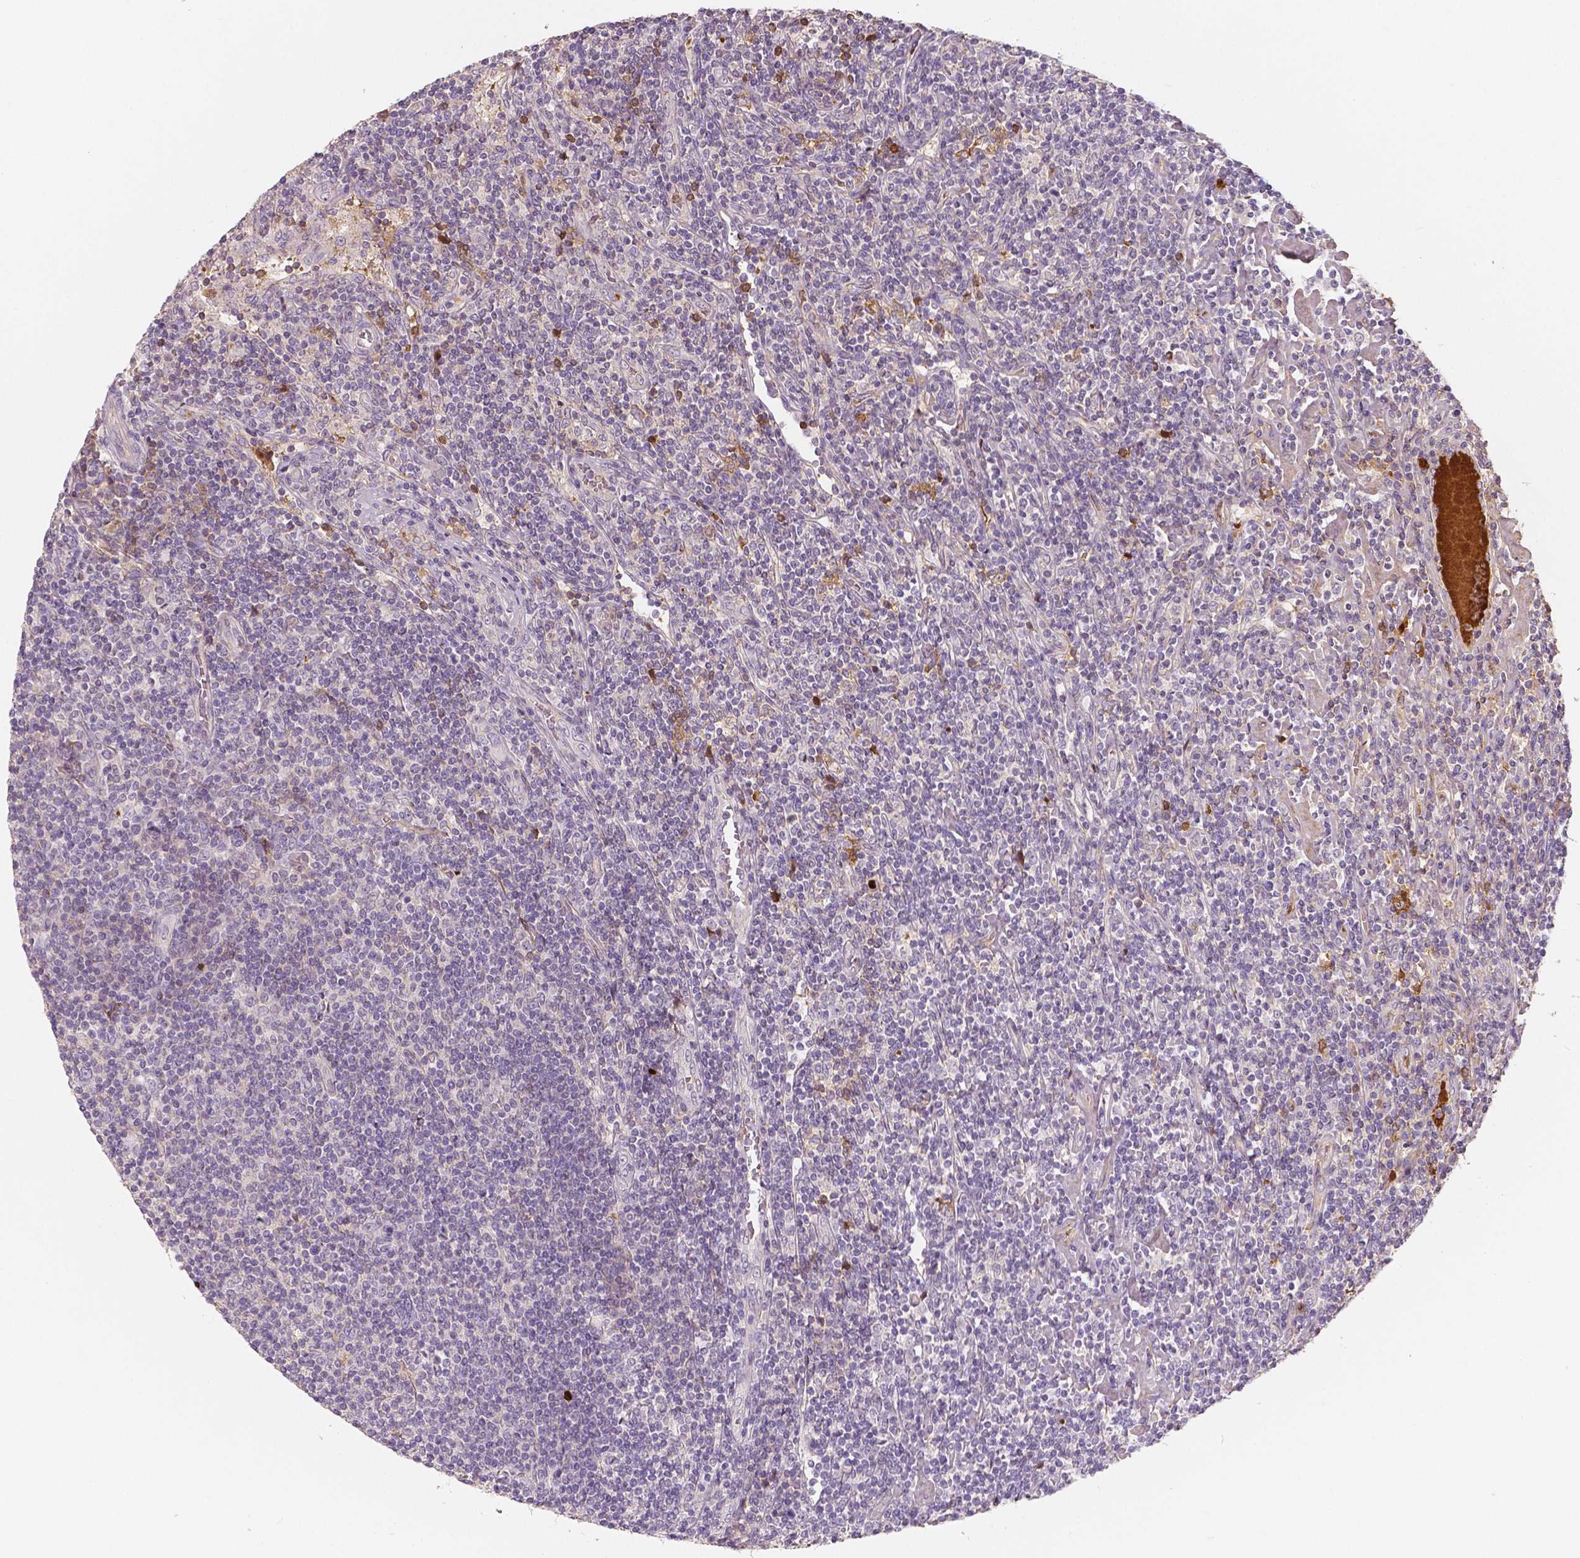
{"staining": {"intensity": "negative", "quantity": "none", "location": "none"}, "tissue": "lymphoma", "cell_type": "Tumor cells", "image_type": "cancer", "snomed": [{"axis": "morphology", "description": "Hodgkin's disease, NOS"}, {"axis": "topography", "description": "Lymph node"}], "caption": "This image is of lymphoma stained with IHC to label a protein in brown with the nuclei are counter-stained blue. There is no positivity in tumor cells.", "gene": "APOA4", "patient": {"sex": "male", "age": 40}}